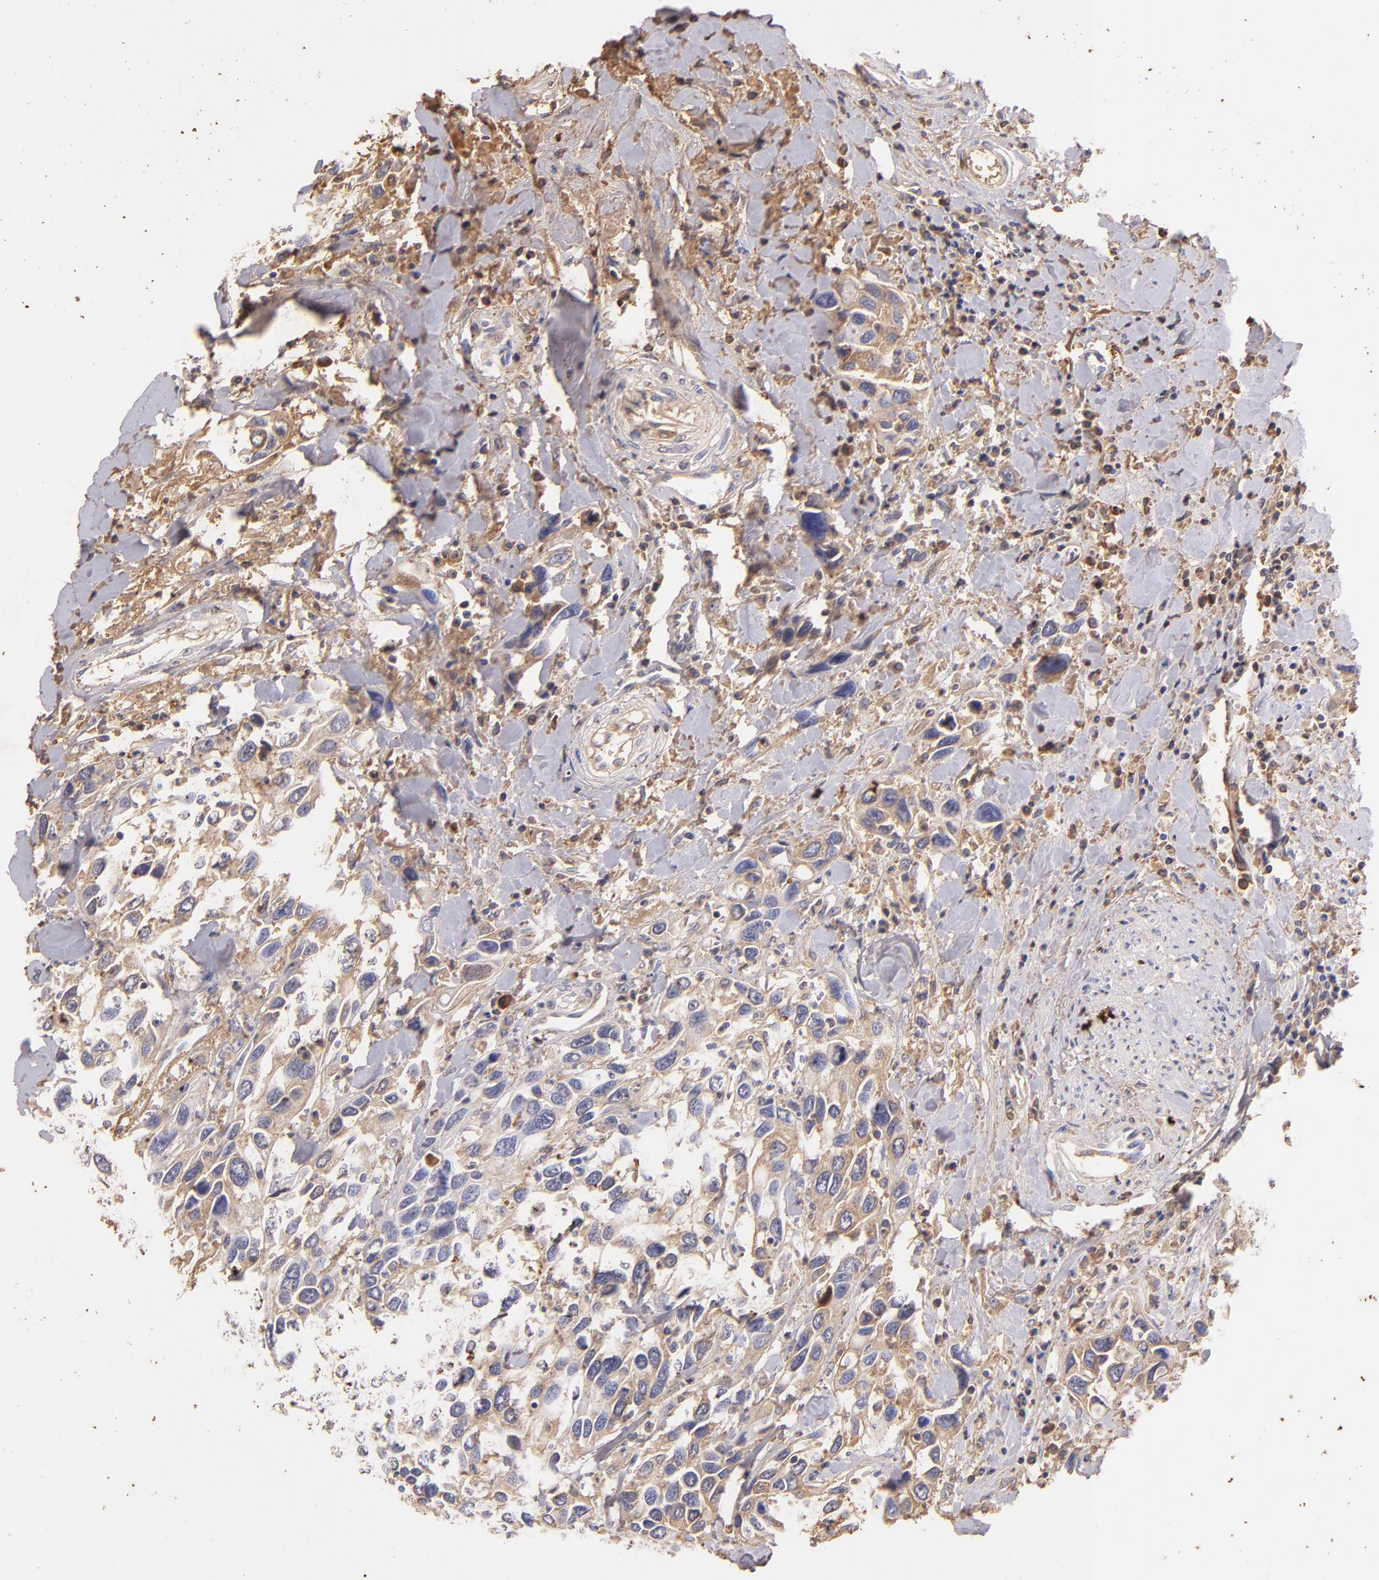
{"staining": {"intensity": "weak", "quantity": ">75%", "location": "cytoplasmic/membranous"}, "tissue": "urothelial cancer", "cell_type": "Tumor cells", "image_type": "cancer", "snomed": [{"axis": "morphology", "description": "Urothelial carcinoma, High grade"}, {"axis": "topography", "description": "Urinary bladder"}], "caption": "IHC of human high-grade urothelial carcinoma exhibits low levels of weak cytoplasmic/membranous positivity in about >75% of tumor cells.", "gene": "FGB", "patient": {"sex": "male", "age": 66}}